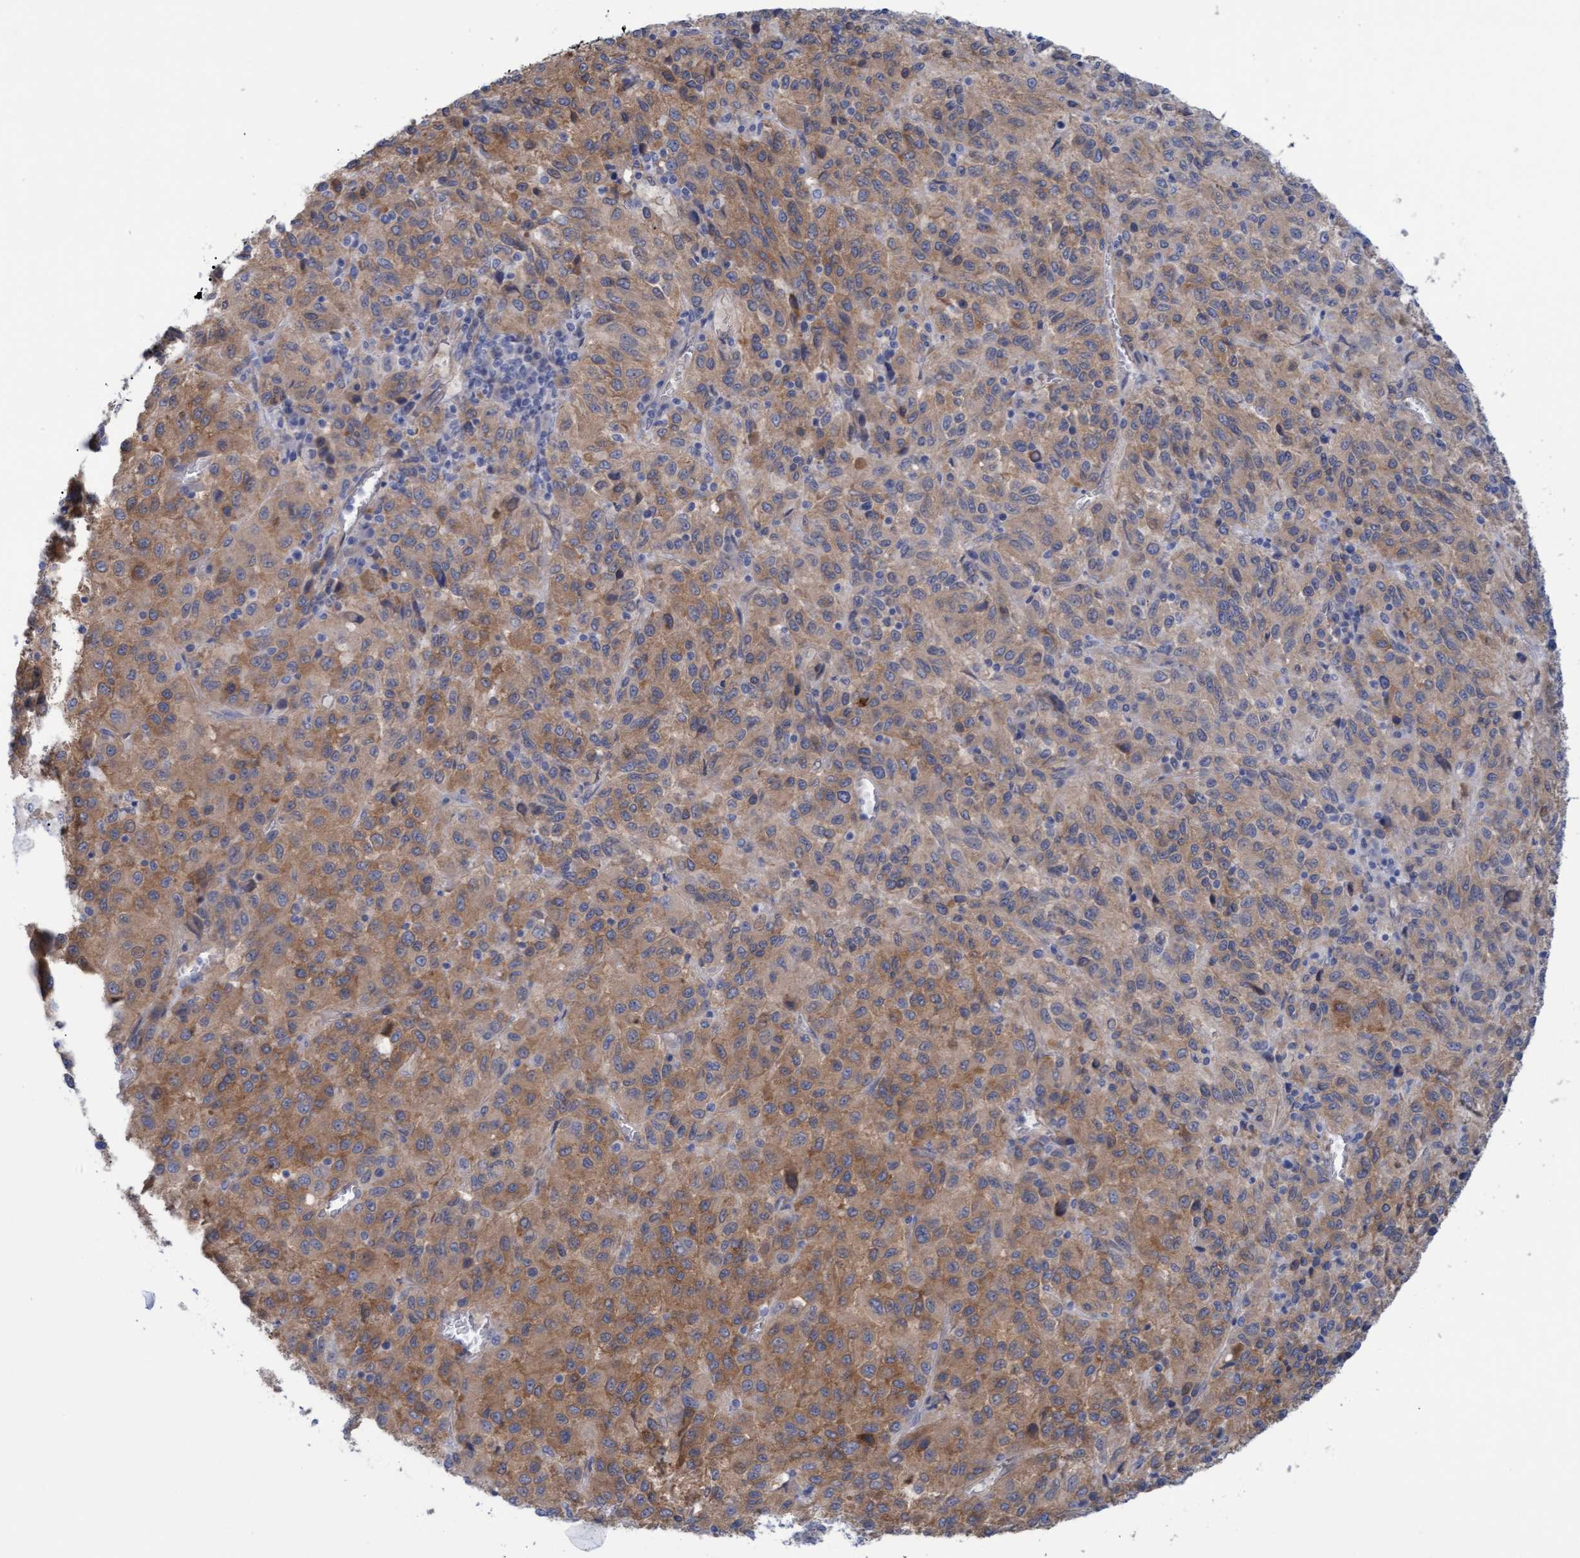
{"staining": {"intensity": "moderate", "quantity": "25%-75%", "location": "cytoplasmic/membranous"}, "tissue": "melanoma", "cell_type": "Tumor cells", "image_type": "cancer", "snomed": [{"axis": "morphology", "description": "Malignant melanoma, Metastatic site"}, {"axis": "topography", "description": "Lung"}], "caption": "Malignant melanoma (metastatic site) stained for a protein shows moderate cytoplasmic/membranous positivity in tumor cells.", "gene": "STXBP1", "patient": {"sex": "male", "age": 64}}